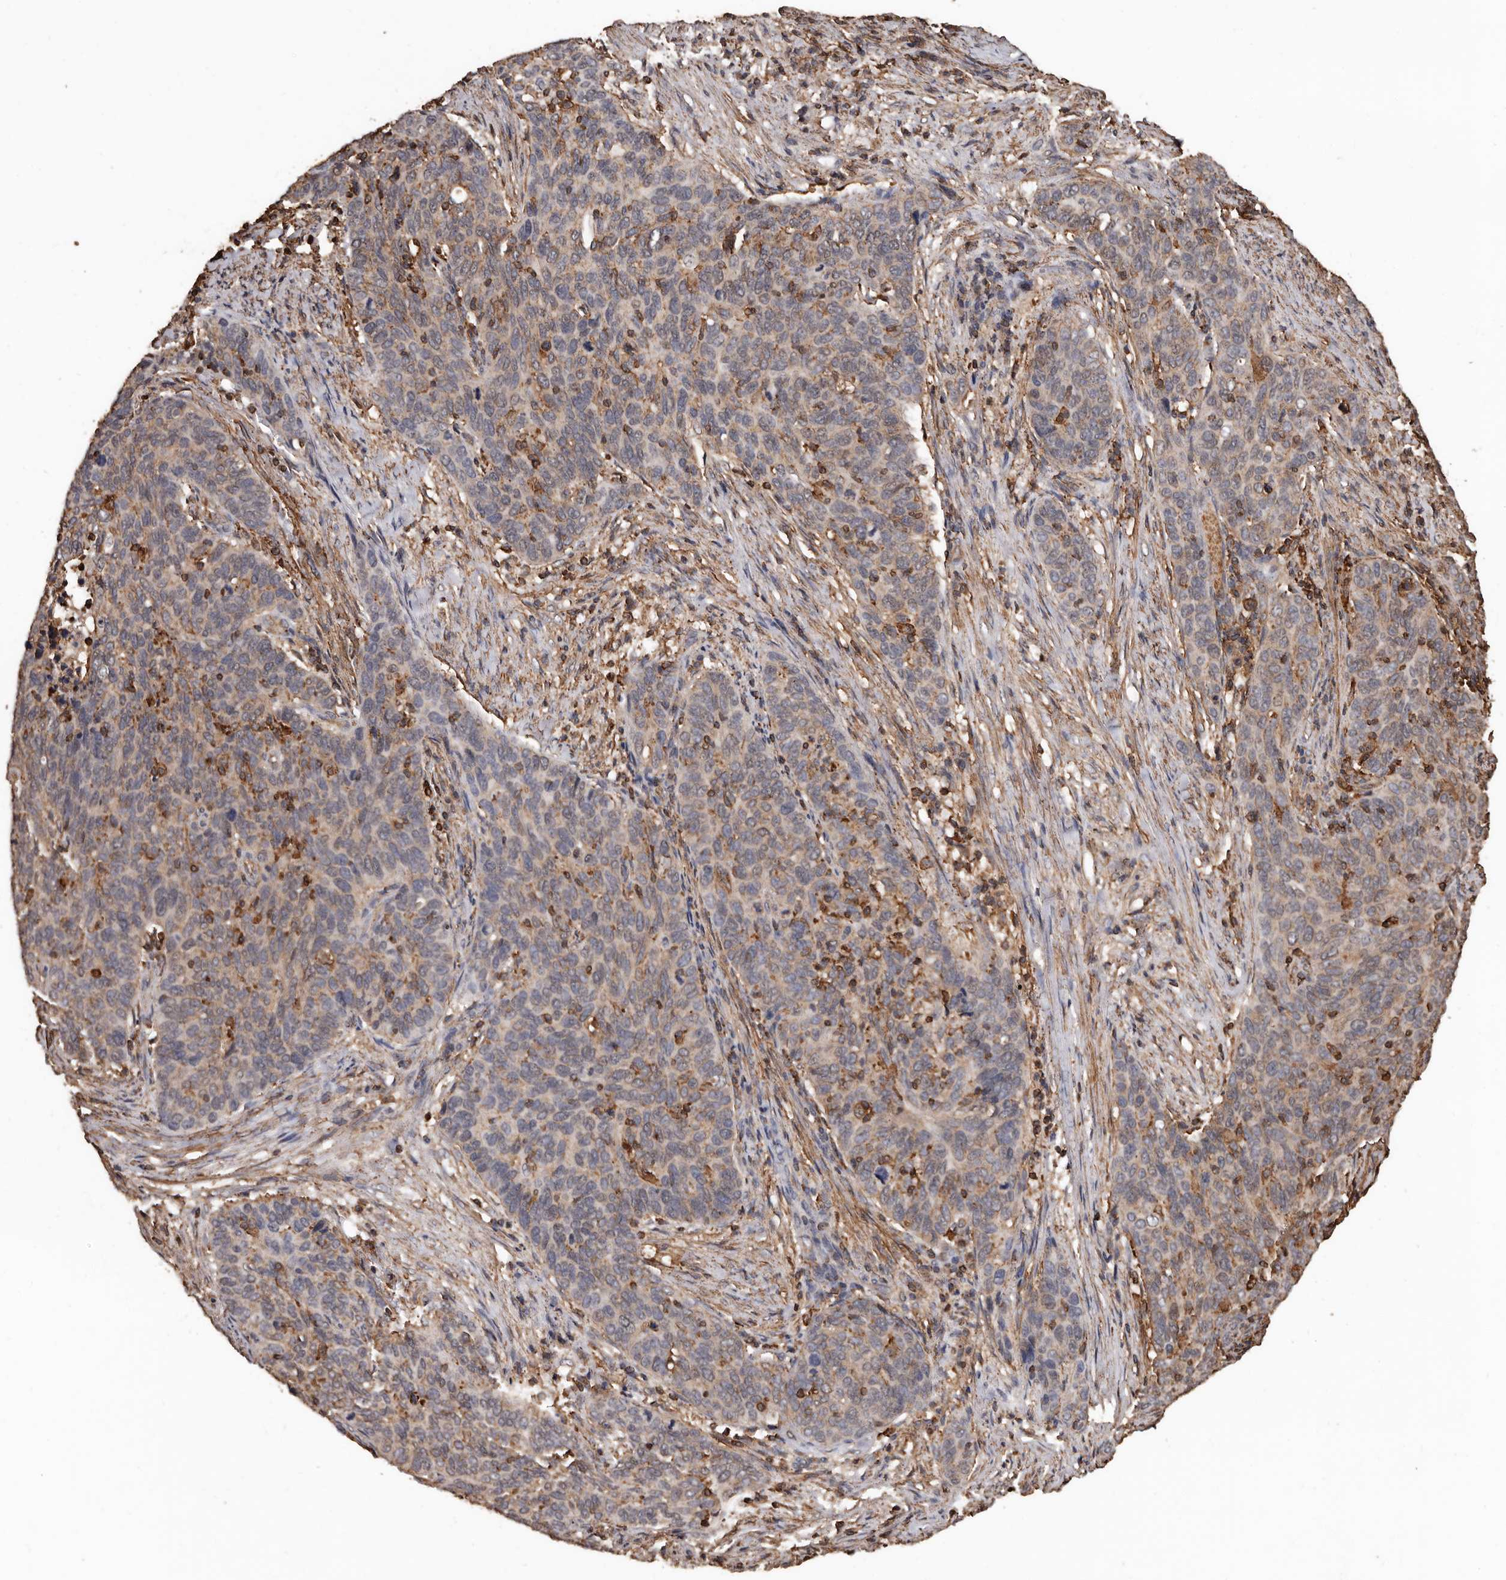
{"staining": {"intensity": "weak", "quantity": "25%-75%", "location": "cytoplasmic/membranous"}, "tissue": "cervical cancer", "cell_type": "Tumor cells", "image_type": "cancer", "snomed": [{"axis": "morphology", "description": "Squamous cell carcinoma, NOS"}, {"axis": "topography", "description": "Cervix"}], "caption": "This histopathology image displays cervical cancer (squamous cell carcinoma) stained with immunohistochemistry to label a protein in brown. The cytoplasmic/membranous of tumor cells show weak positivity for the protein. Nuclei are counter-stained blue.", "gene": "GSK3A", "patient": {"sex": "female", "age": 60}}